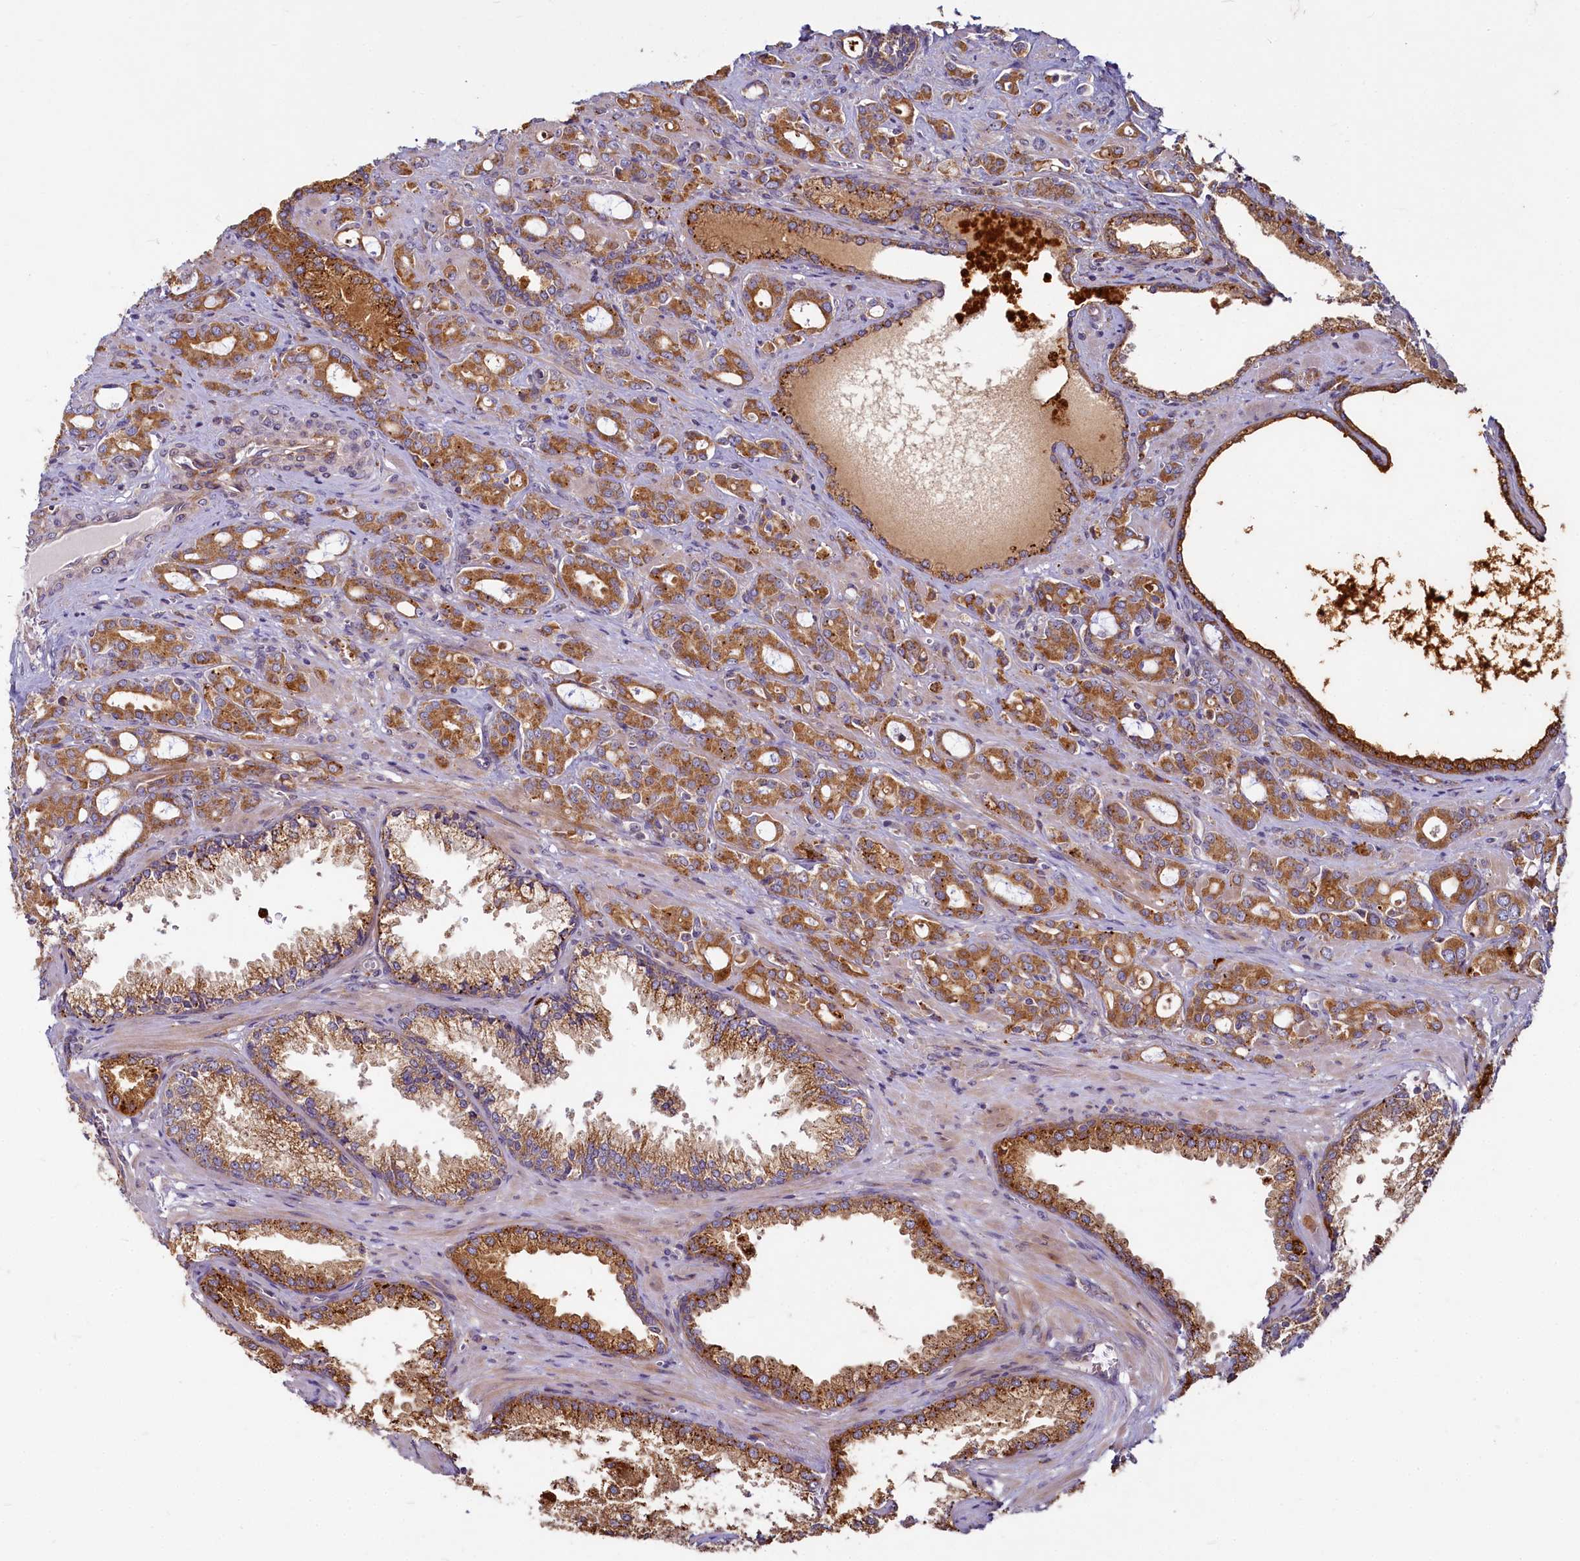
{"staining": {"intensity": "strong", "quantity": ">75%", "location": "cytoplasmic/membranous"}, "tissue": "prostate cancer", "cell_type": "Tumor cells", "image_type": "cancer", "snomed": [{"axis": "morphology", "description": "Adenocarcinoma, High grade"}, {"axis": "topography", "description": "Prostate"}], "caption": "Immunohistochemistry (IHC) histopathology image of neoplastic tissue: prostate high-grade adenocarcinoma stained using immunohistochemistry shows high levels of strong protein expression localized specifically in the cytoplasmic/membranous of tumor cells, appearing as a cytoplasmic/membranous brown color.", "gene": "ADCY2", "patient": {"sex": "male", "age": 72}}